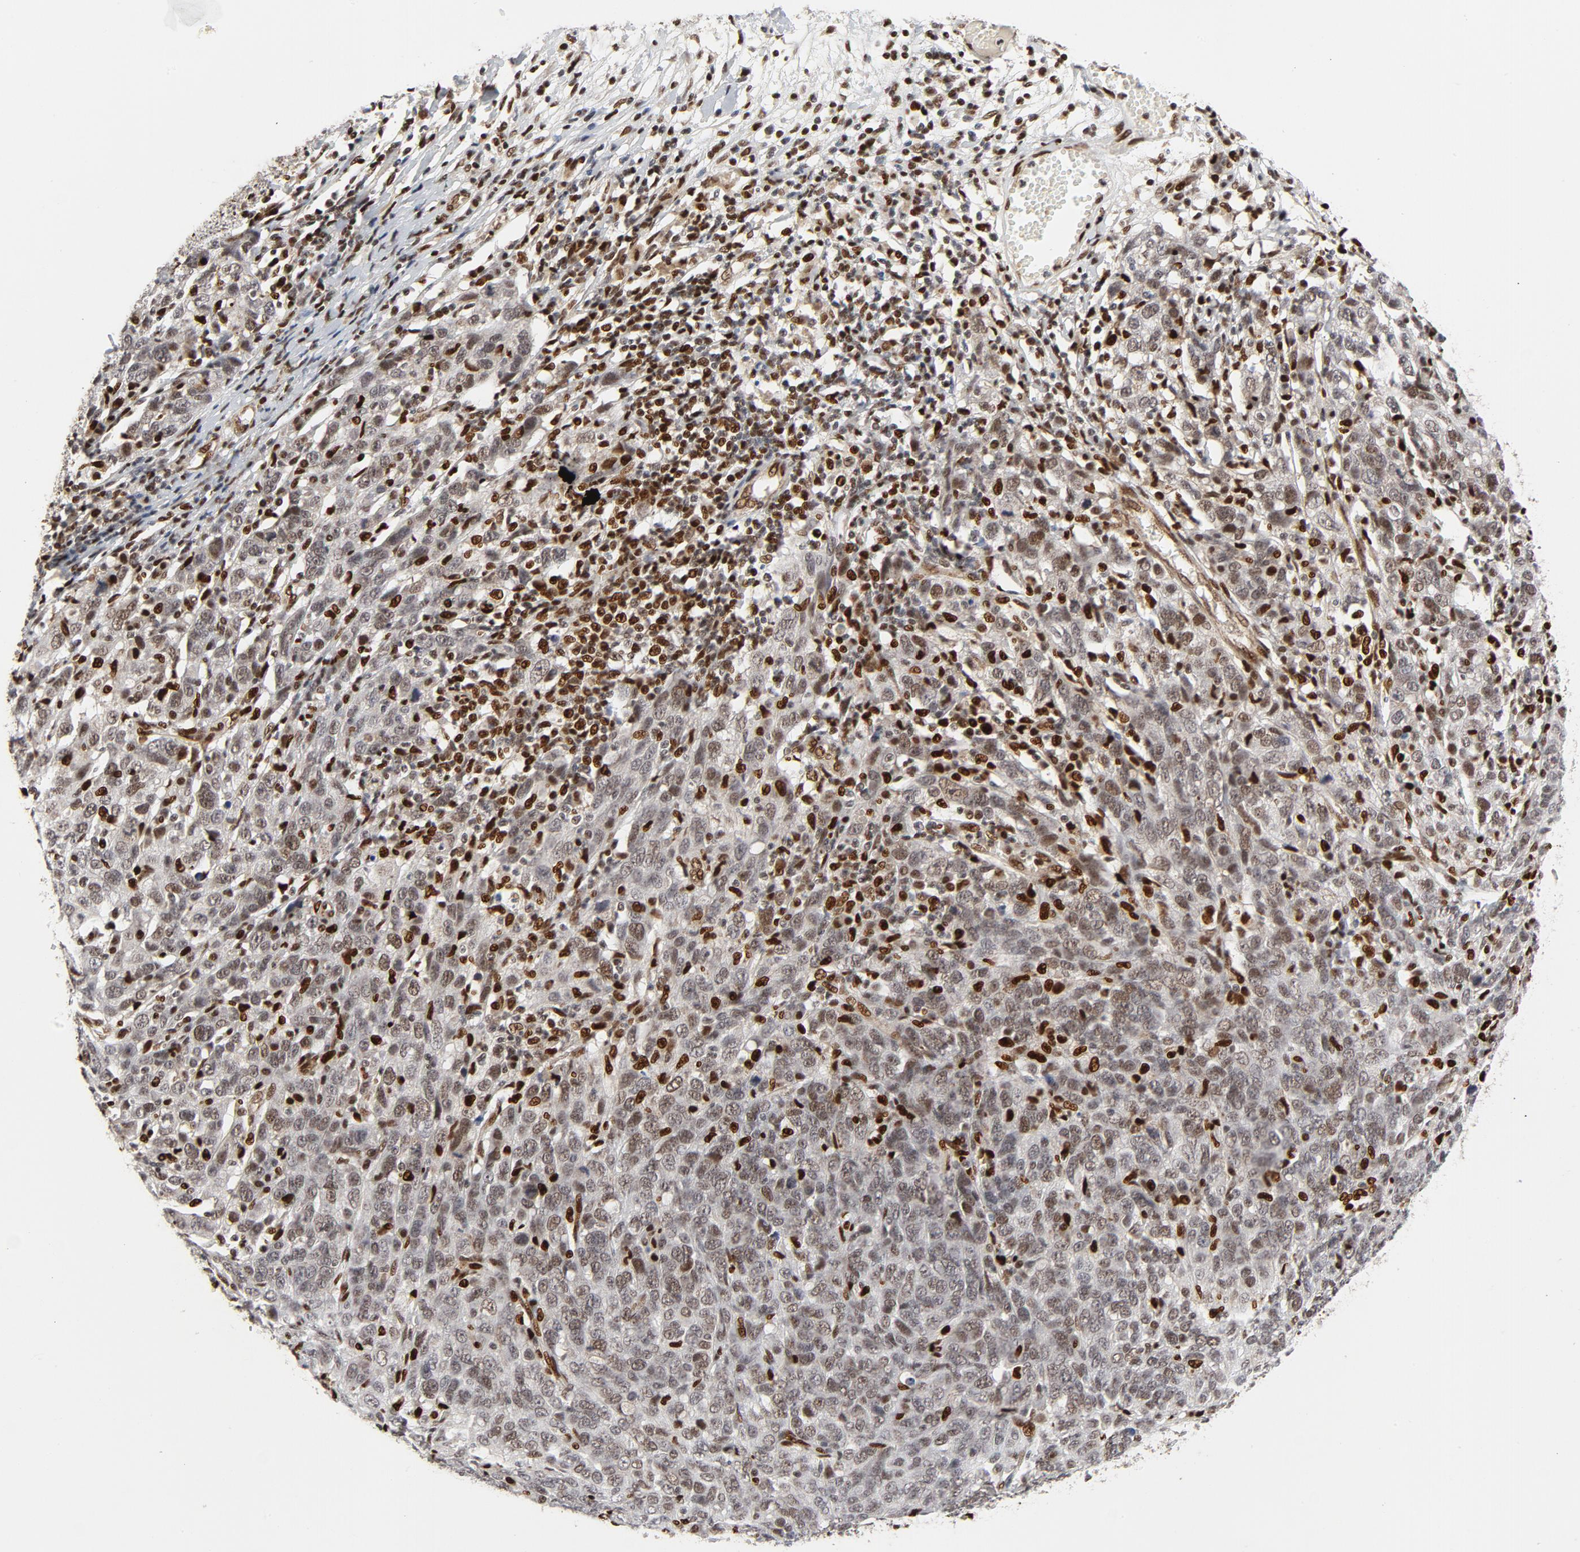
{"staining": {"intensity": "weak", "quantity": "25%-75%", "location": "nuclear"}, "tissue": "ovarian cancer", "cell_type": "Tumor cells", "image_type": "cancer", "snomed": [{"axis": "morphology", "description": "Cystadenocarcinoma, serous, NOS"}, {"axis": "topography", "description": "Ovary"}], "caption": "This histopathology image exhibits immunohistochemistry staining of human ovarian cancer, with low weak nuclear positivity in about 25%-75% of tumor cells.", "gene": "MEF2A", "patient": {"sex": "female", "age": 71}}